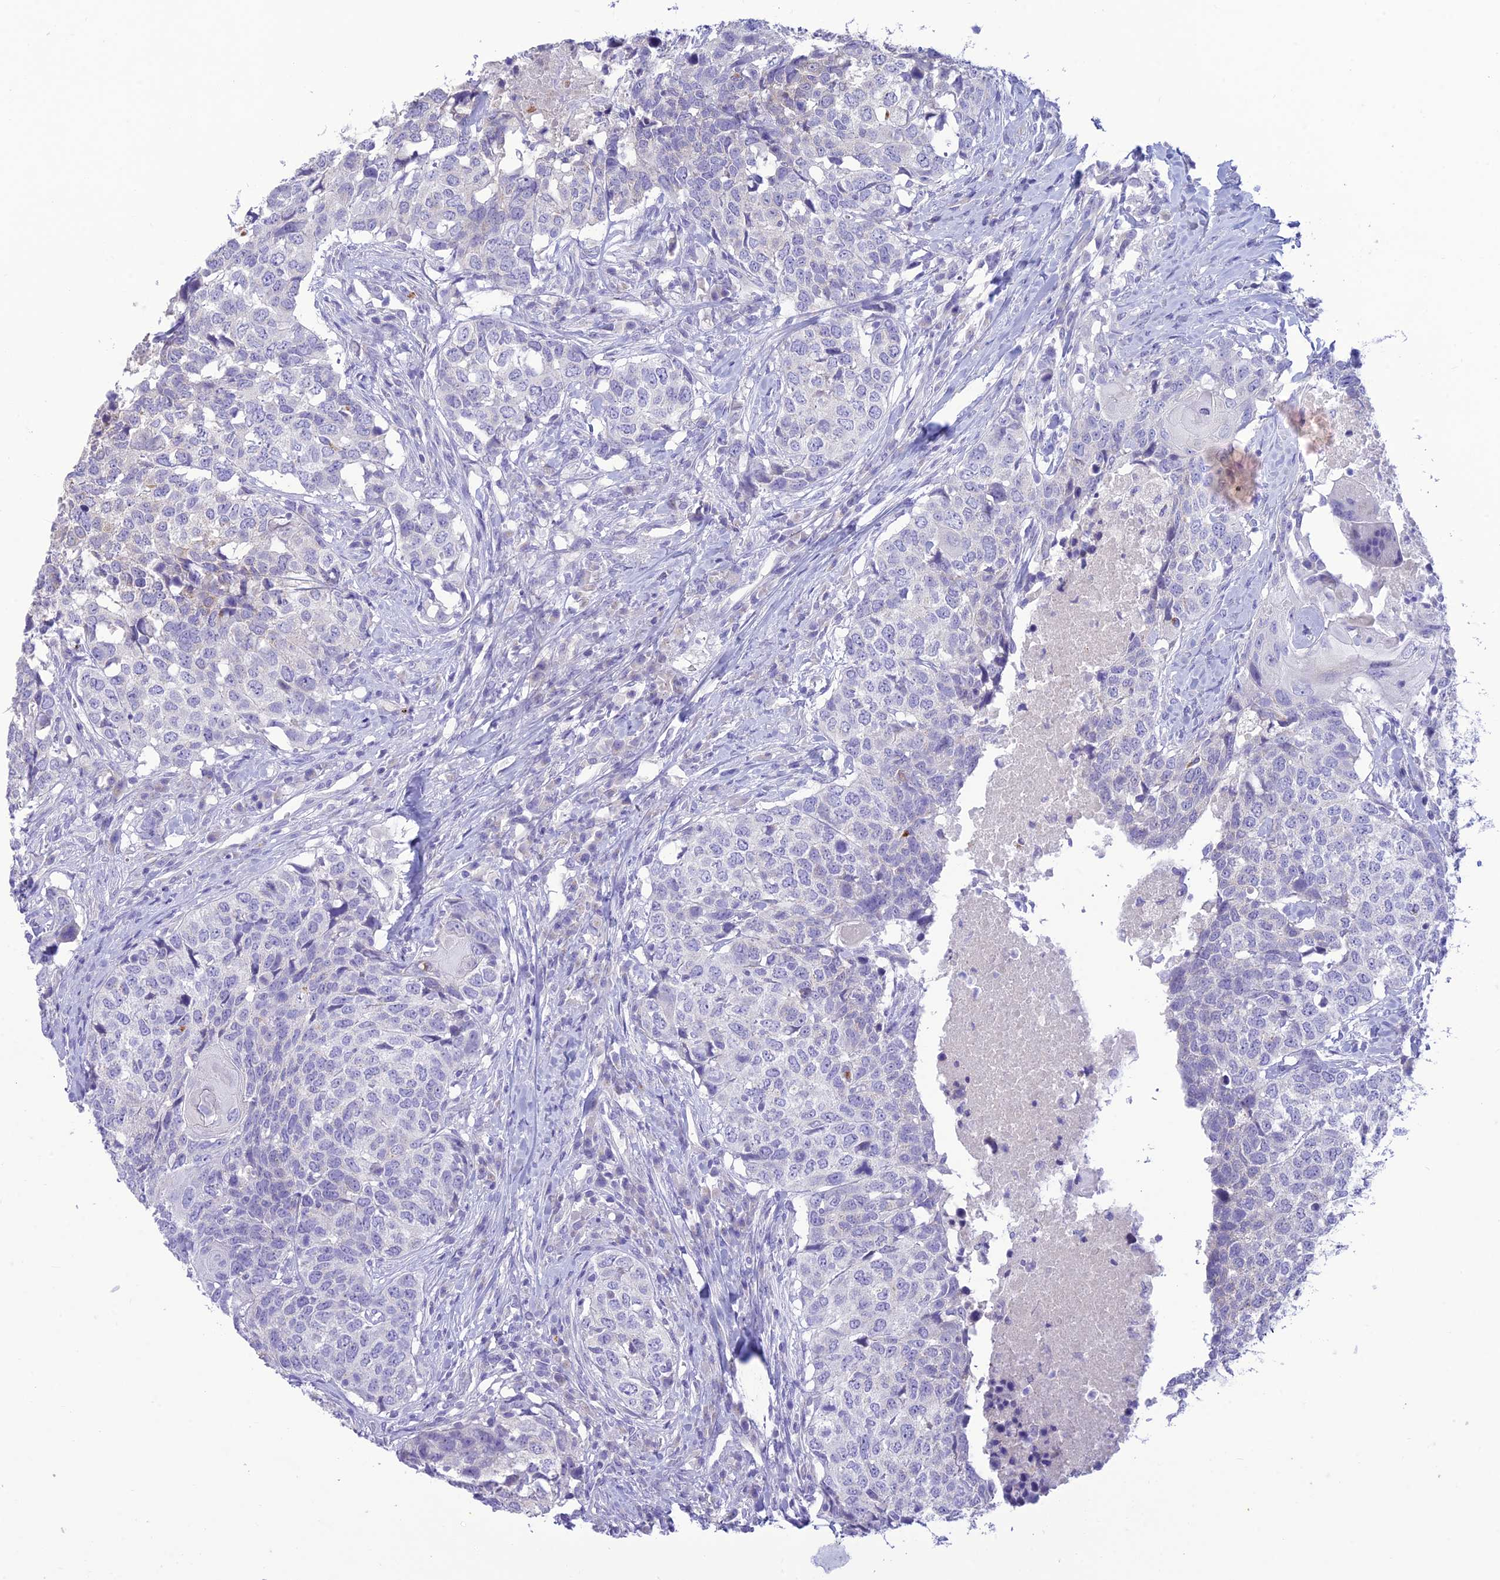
{"staining": {"intensity": "negative", "quantity": "none", "location": "none"}, "tissue": "head and neck cancer", "cell_type": "Tumor cells", "image_type": "cancer", "snomed": [{"axis": "morphology", "description": "Squamous cell carcinoma, NOS"}, {"axis": "topography", "description": "Head-Neck"}], "caption": "Immunohistochemistry histopathology image of head and neck cancer stained for a protein (brown), which shows no staining in tumor cells.", "gene": "DHDH", "patient": {"sex": "male", "age": 66}}